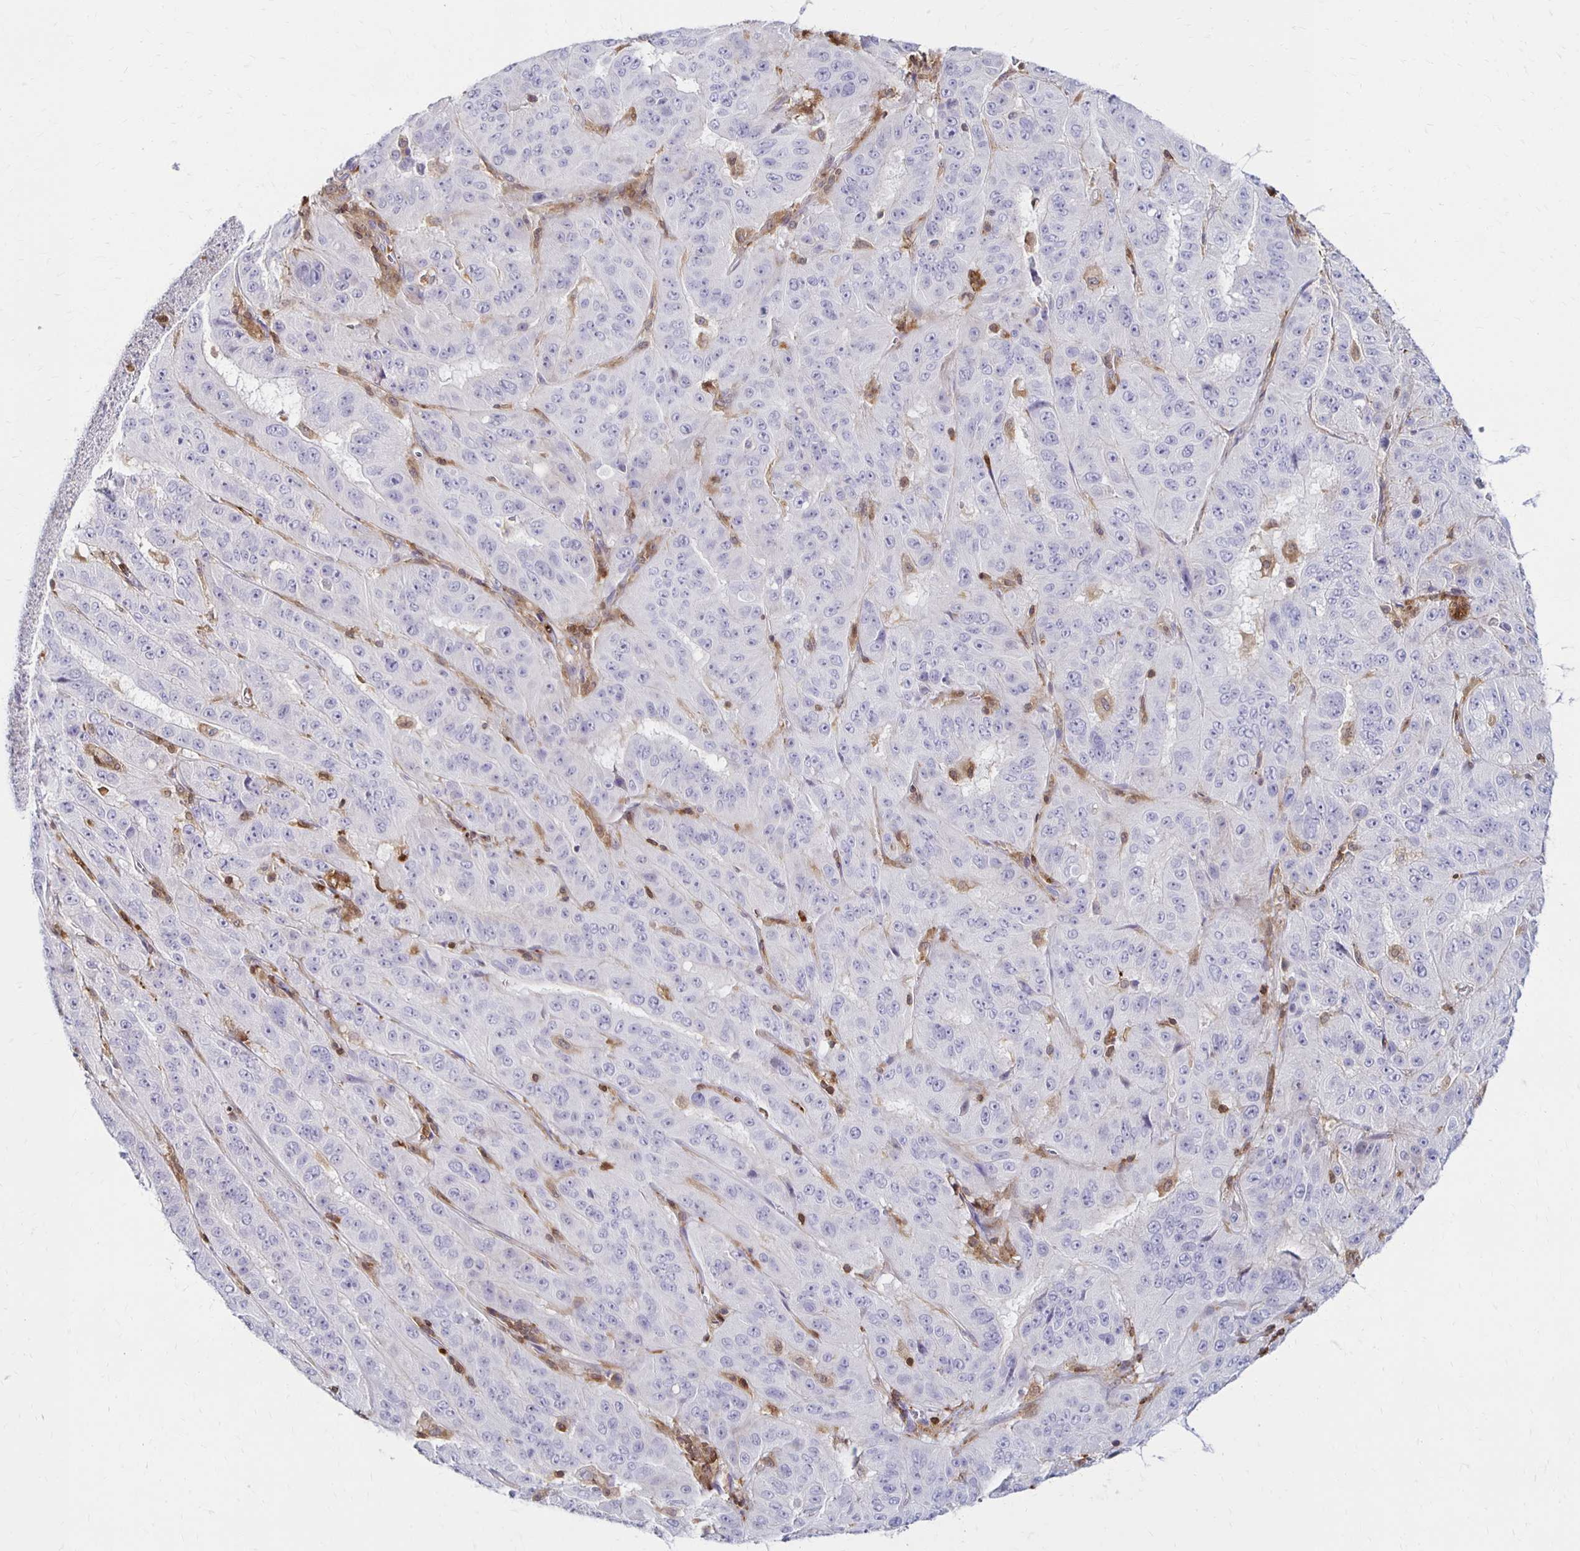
{"staining": {"intensity": "negative", "quantity": "none", "location": "none"}, "tissue": "pancreatic cancer", "cell_type": "Tumor cells", "image_type": "cancer", "snomed": [{"axis": "morphology", "description": "Adenocarcinoma, NOS"}, {"axis": "topography", "description": "Pancreas"}], "caption": "Immunohistochemical staining of human adenocarcinoma (pancreatic) demonstrates no significant expression in tumor cells. (Immunohistochemistry (ihc), brightfield microscopy, high magnification).", "gene": "CCL21", "patient": {"sex": "male", "age": 63}}